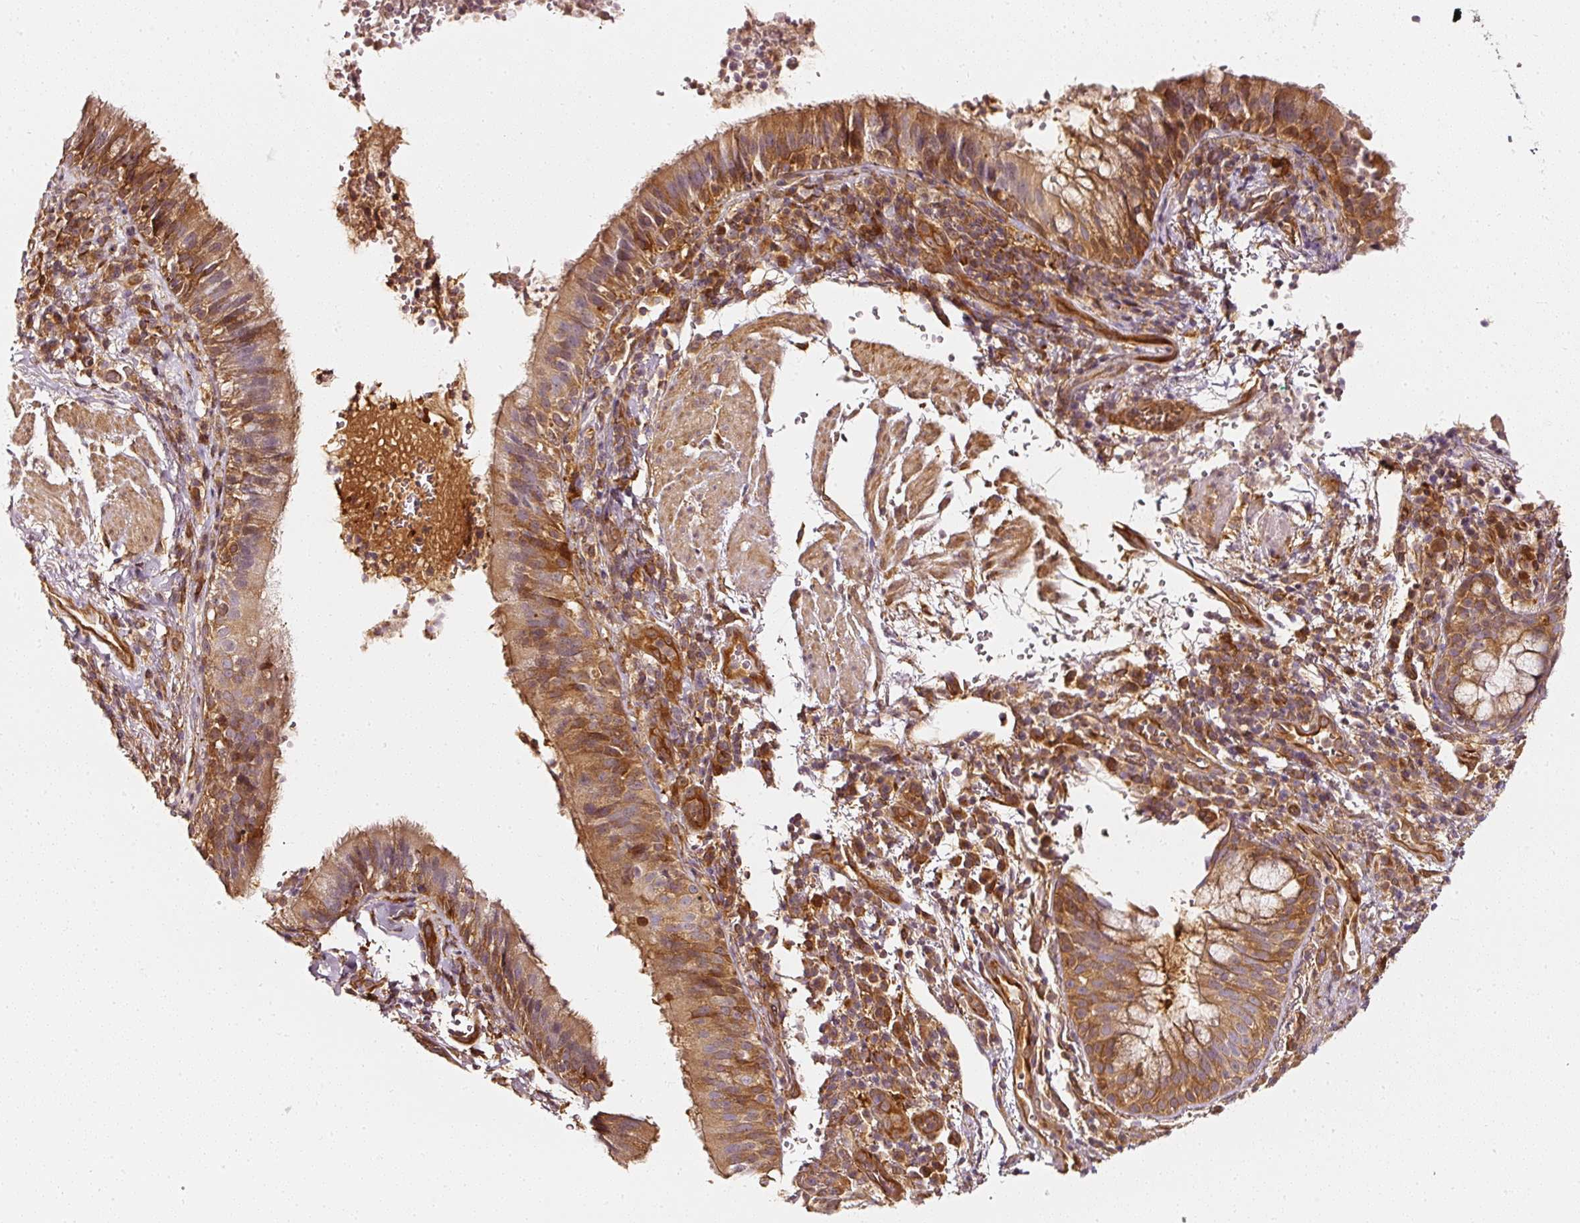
{"staining": {"intensity": "moderate", "quantity": ">75%", "location": "cytoplasmic/membranous"}, "tissue": "bronchus", "cell_type": "Respiratory epithelial cells", "image_type": "normal", "snomed": [{"axis": "morphology", "description": "Normal tissue, NOS"}, {"axis": "topography", "description": "Cartilage tissue"}, {"axis": "topography", "description": "Bronchus"}], "caption": "DAB (3,3'-diaminobenzidine) immunohistochemical staining of unremarkable human bronchus shows moderate cytoplasmic/membranous protein expression in about >75% of respiratory epithelial cells. The staining is performed using DAB (3,3'-diaminobenzidine) brown chromogen to label protein expression. The nuclei are counter-stained blue using hematoxylin.", "gene": "ASMTL", "patient": {"sex": "male", "age": 56}}